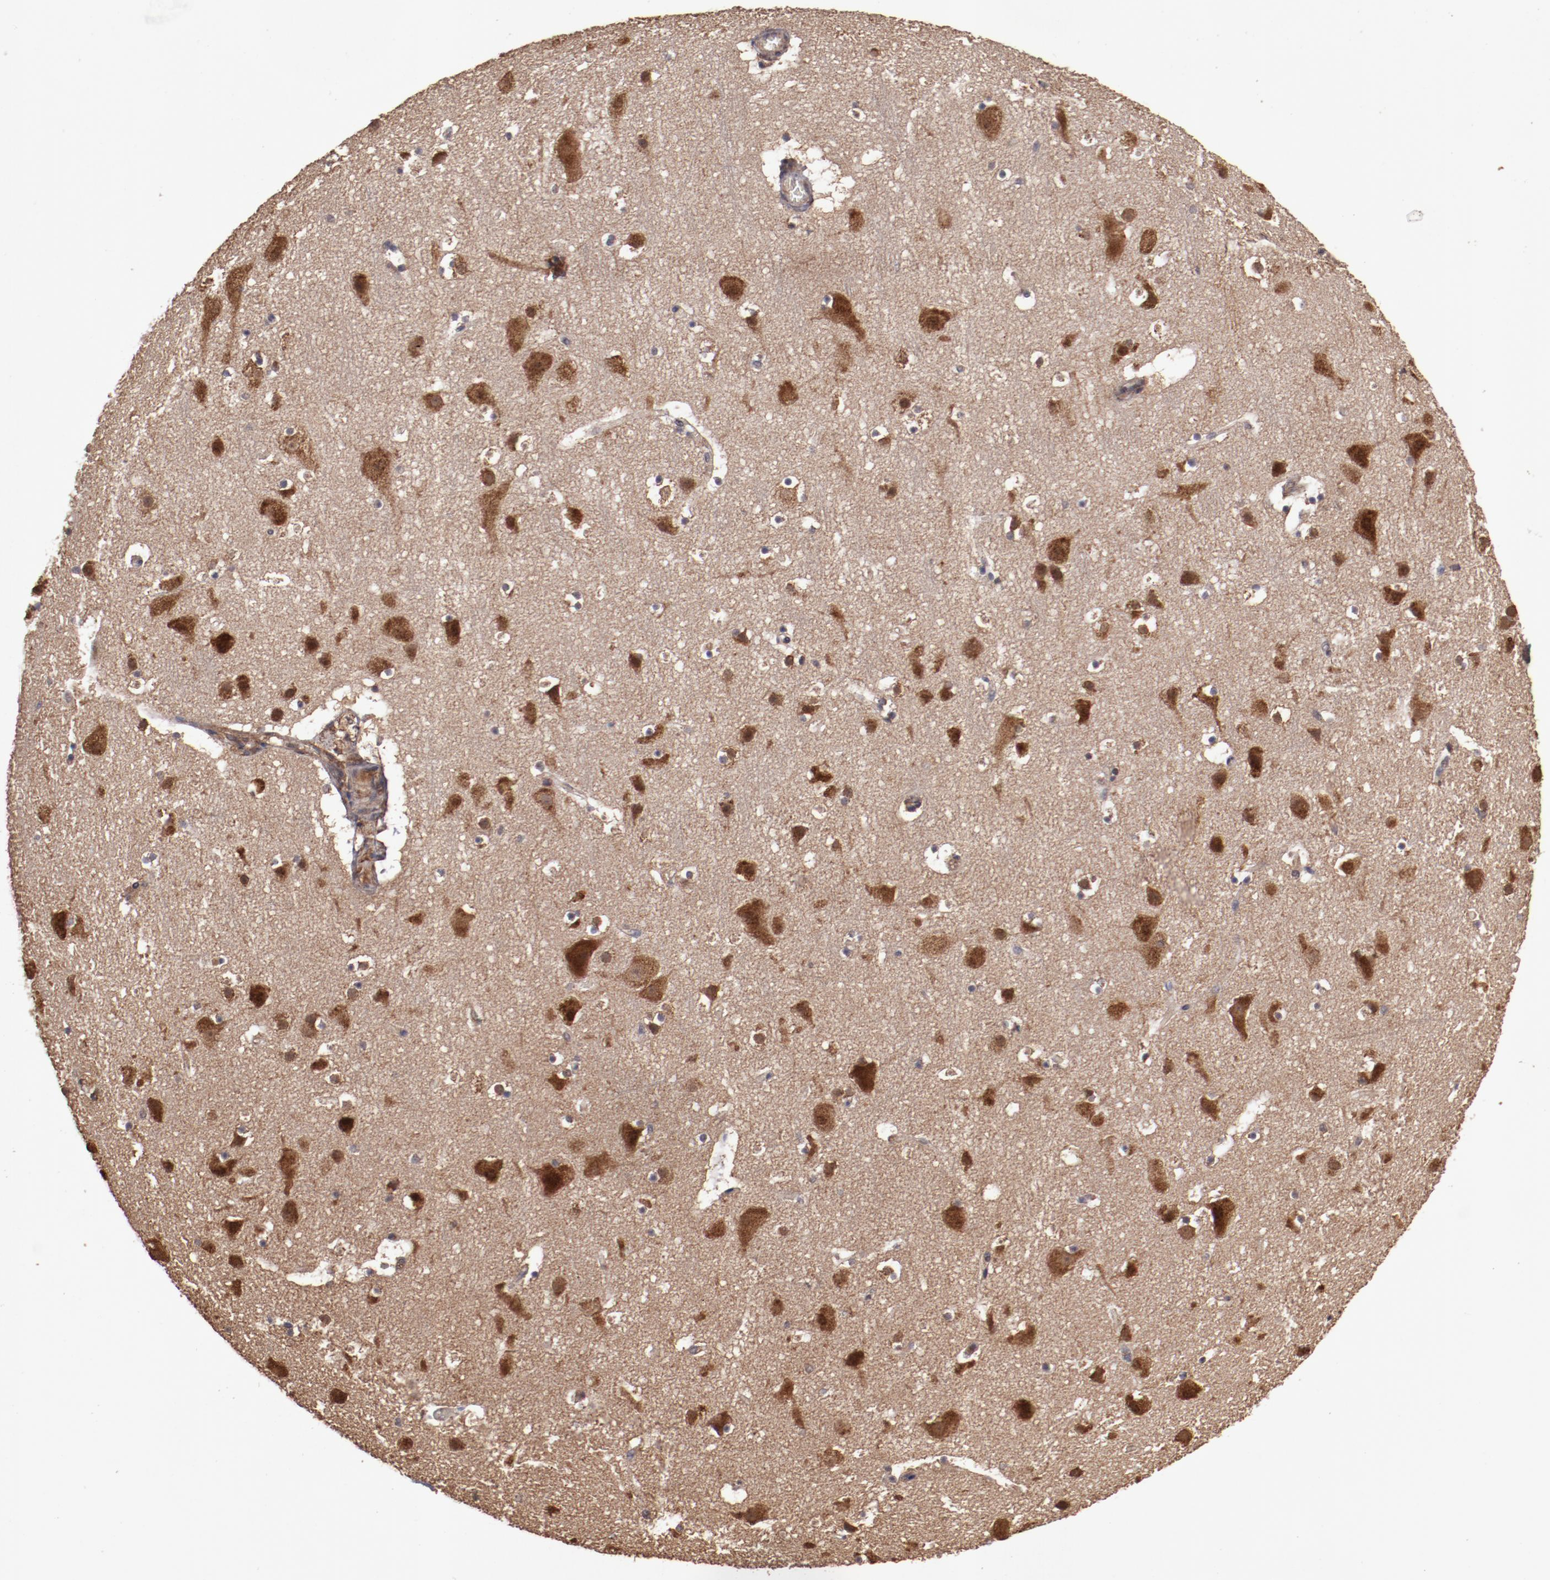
{"staining": {"intensity": "moderate", "quantity": "25%-75%", "location": "cytoplasmic/membranous"}, "tissue": "cerebral cortex", "cell_type": "Endothelial cells", "image_type": "normal", "snomed": [{"axis": "morphology", "description": "Normal tissue, NOS"}, {"axis": "topography", "description": "Cerebral cortex"}], "caption": "Immunohistochemistry histopathology image of unremarkable cerebral cortex stained for a protein (brown), which exhibits medium levels of moderate cytoplasmic/membranous staining in about 25%-75% of endothelial cells.", "gene": "TXNDC16", "patient": {"sex": "male", "age": 45}}